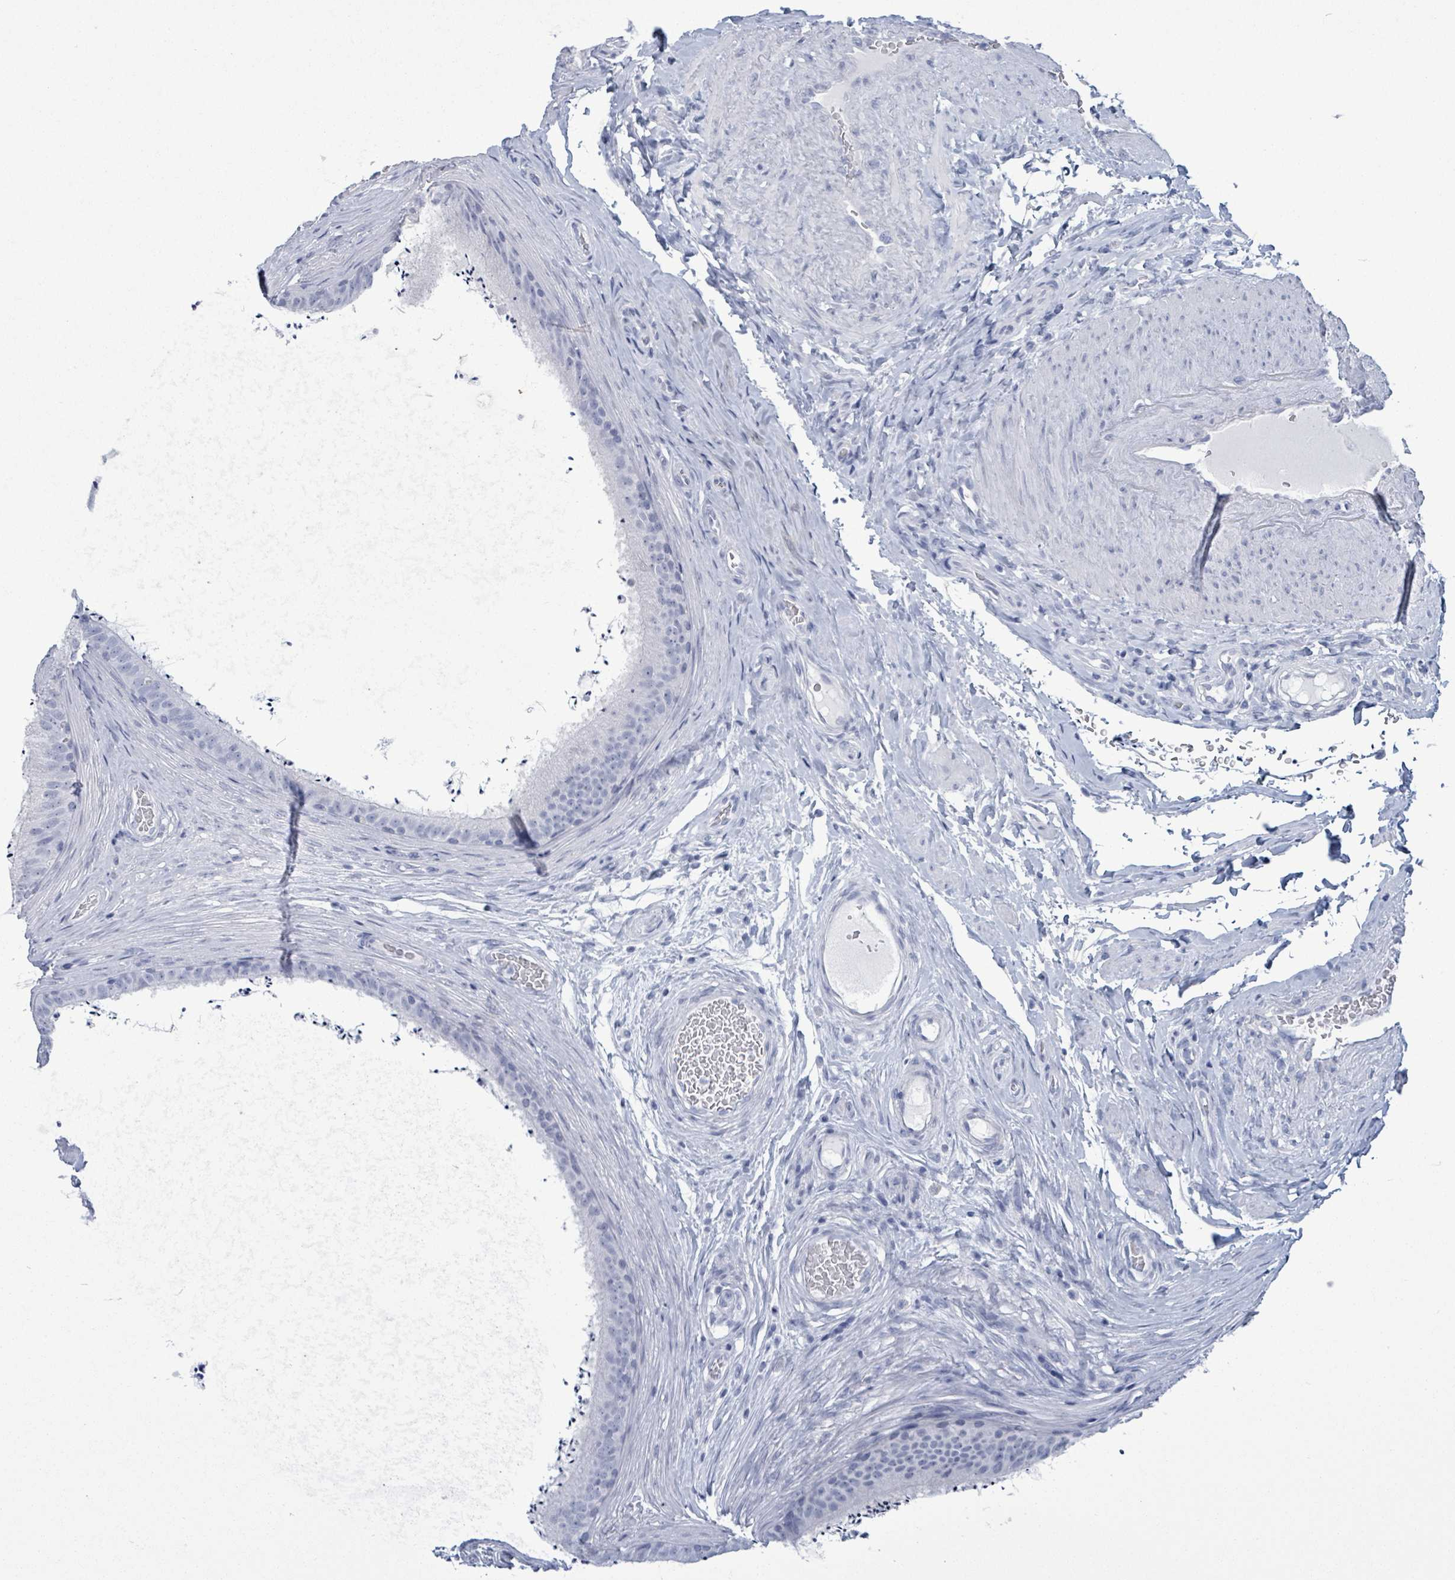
{"staining": {"intensity": "negative", "quantity": "none", "location": "none"}, "tissue": "epididymis", "cell_type": "Glandular cells", "image_type": "normal", "snomed": [{"axis": "morphology", "description": "Normal tissue, NOS"}, {"axis": "topography", "description": "Testis"}, {"axis": "topography", "description": "Epididymis"}], "caption": "The histopathology image demonstrates no staining of glandular cells in benign epididymis.", "gene": "NKX2", "patient": {"sex": "male", "age": 41}}